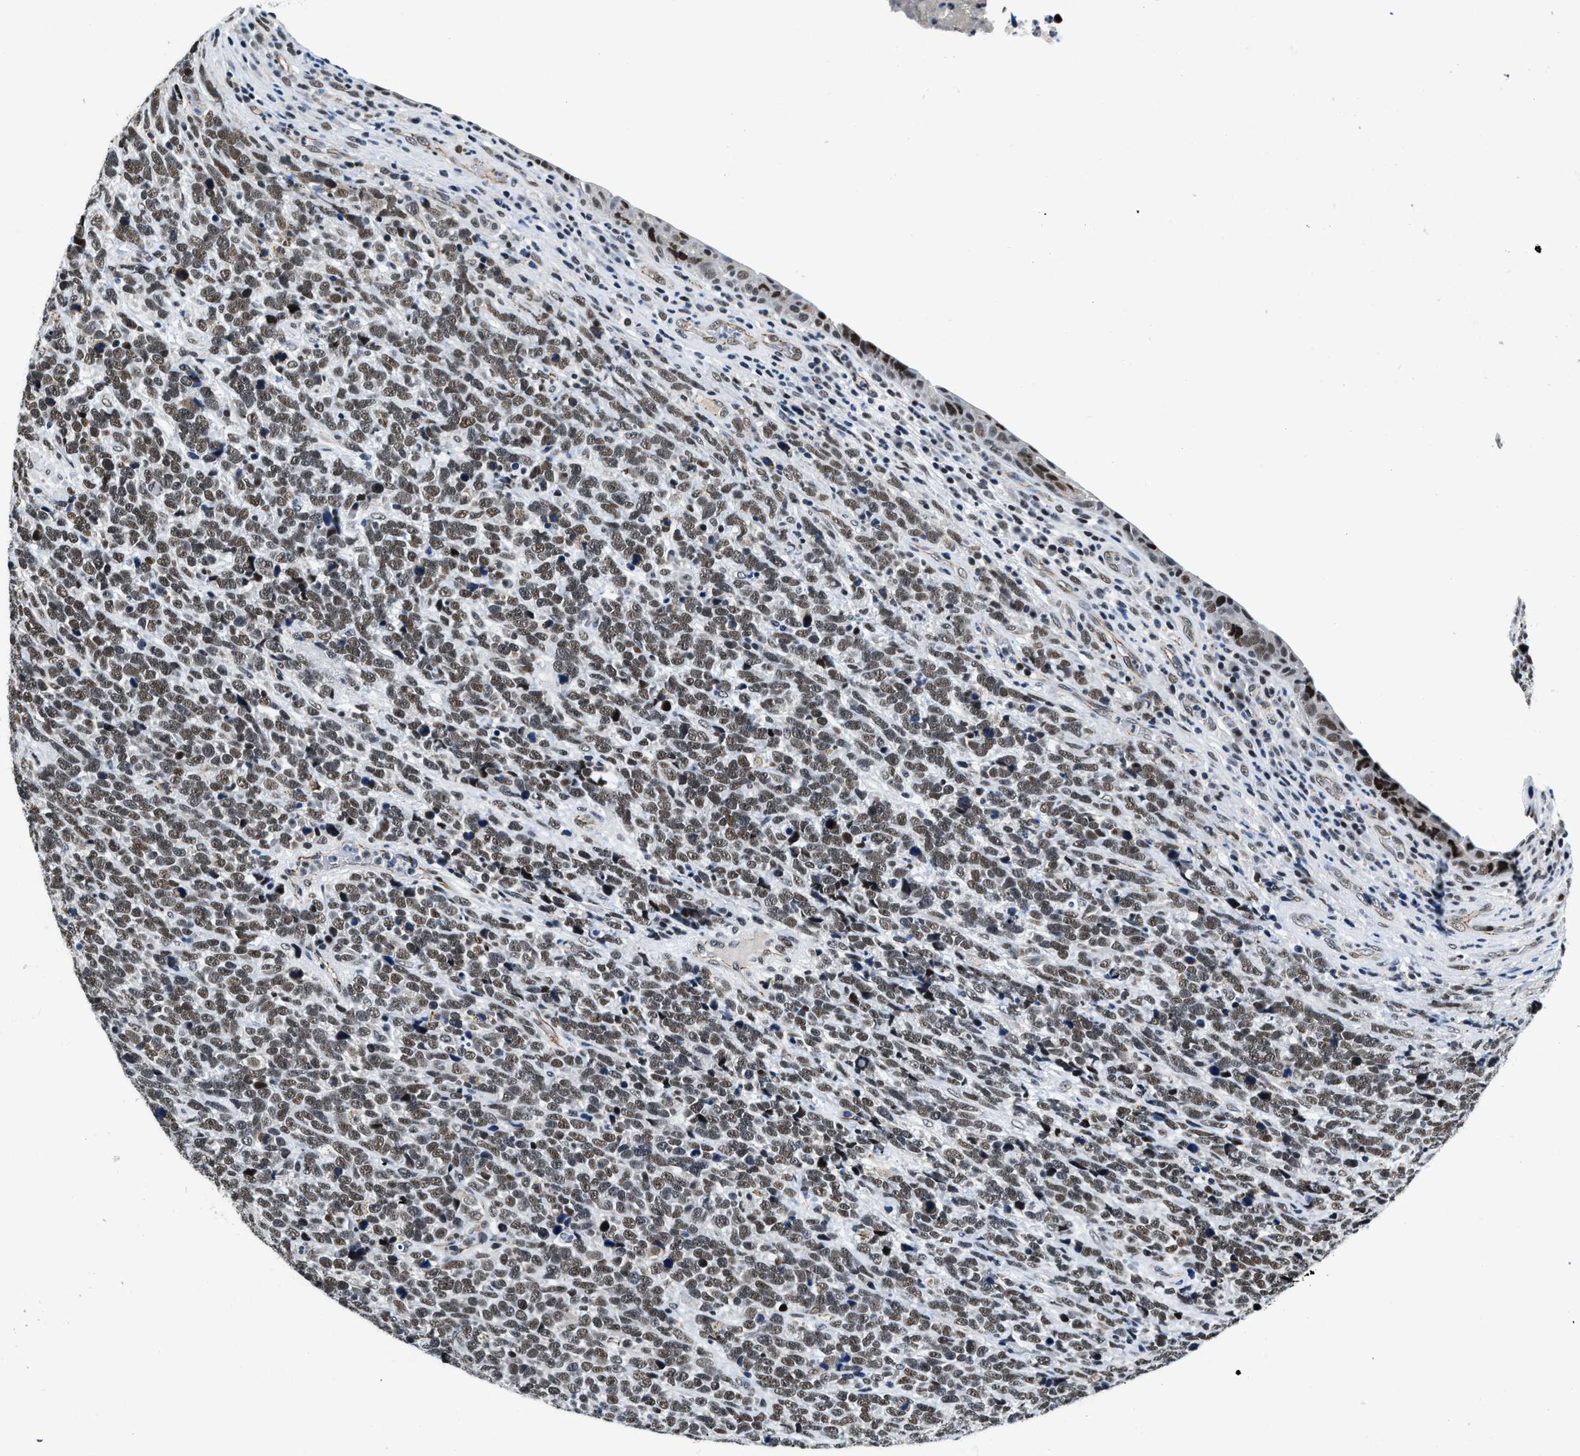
{"staining": {"intensity": "weak", "quantity": ">75%", "location": "nuclear"}, "tissue": "urothelial cancer", "cell_type": "Tumor cells", "image_type": "cancer", "snomed": [{"axis": "morphology", "description": "Urothelial carcinoma, High grade"}, {"axis": "topography", "description": "Urinary bladder"}], "caption": "Protein expression analysis of human high-grade urothelial carcinoma reveals weak nuclear positivity in approximately >75% of tumor cells.", "gene": "CCNE1", "patient": {"sex": "female", "age": 82}}